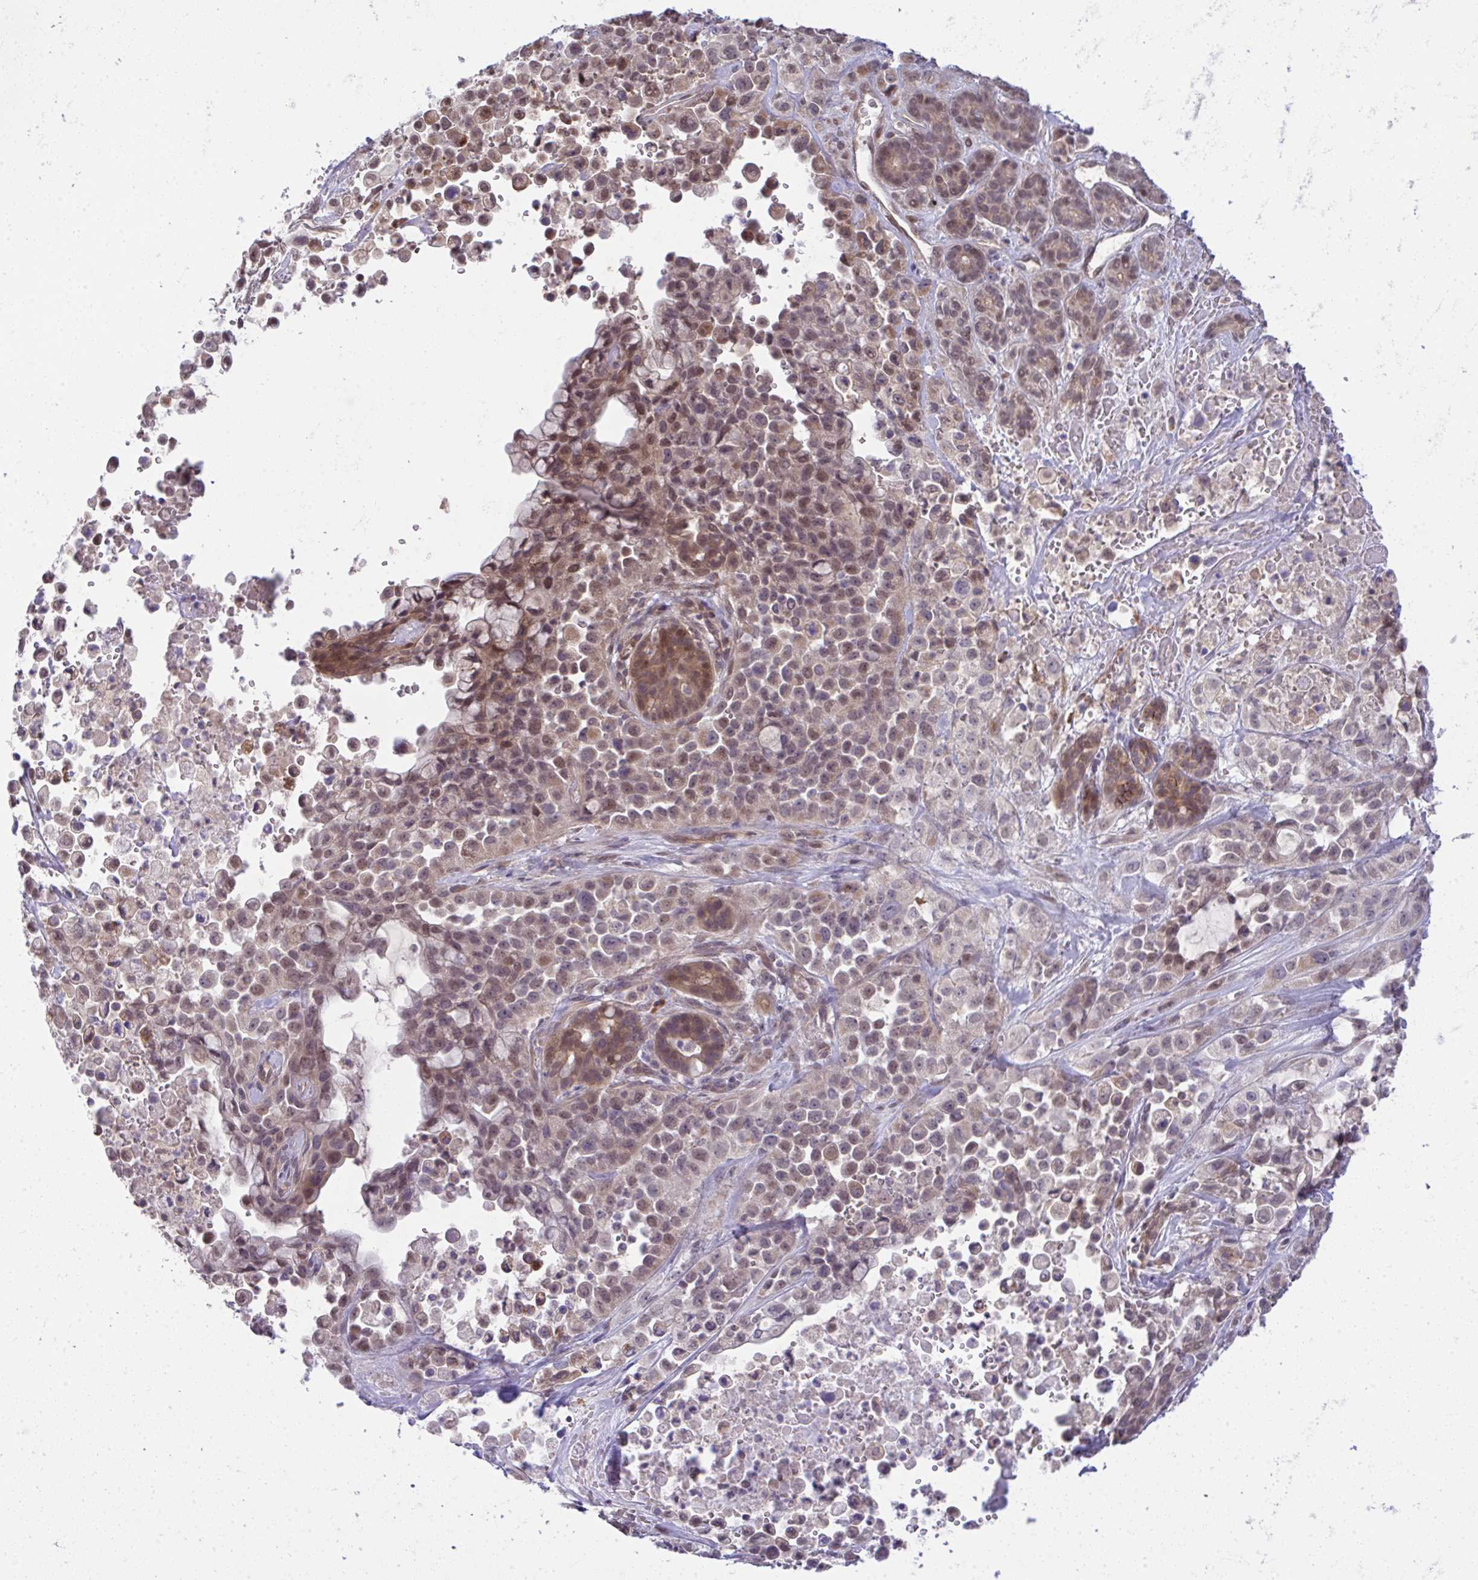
{"staining": {"intensity": "moderate", "quantity": ">75%", "location": "cytoplasmic/membranous,nuclear"}, "tissue": "pancreatic cancer", "cell_type": "Tumor cells", "image_type": "cancer", "snomed": [{"axis": "morphology", "description": "Adenocarcinoma, NOS"}, {"axis": "topography", "description": "Pancreas"}], "caption": "The immunohistochemical stain highlights moderate cytoplasmic/membranous and nuclear expression in tumor cells of adenocarcinoma (pancreatic) tissue.", "gene": "C9orf64", "patient": {"sex": "male", "age": 44}}